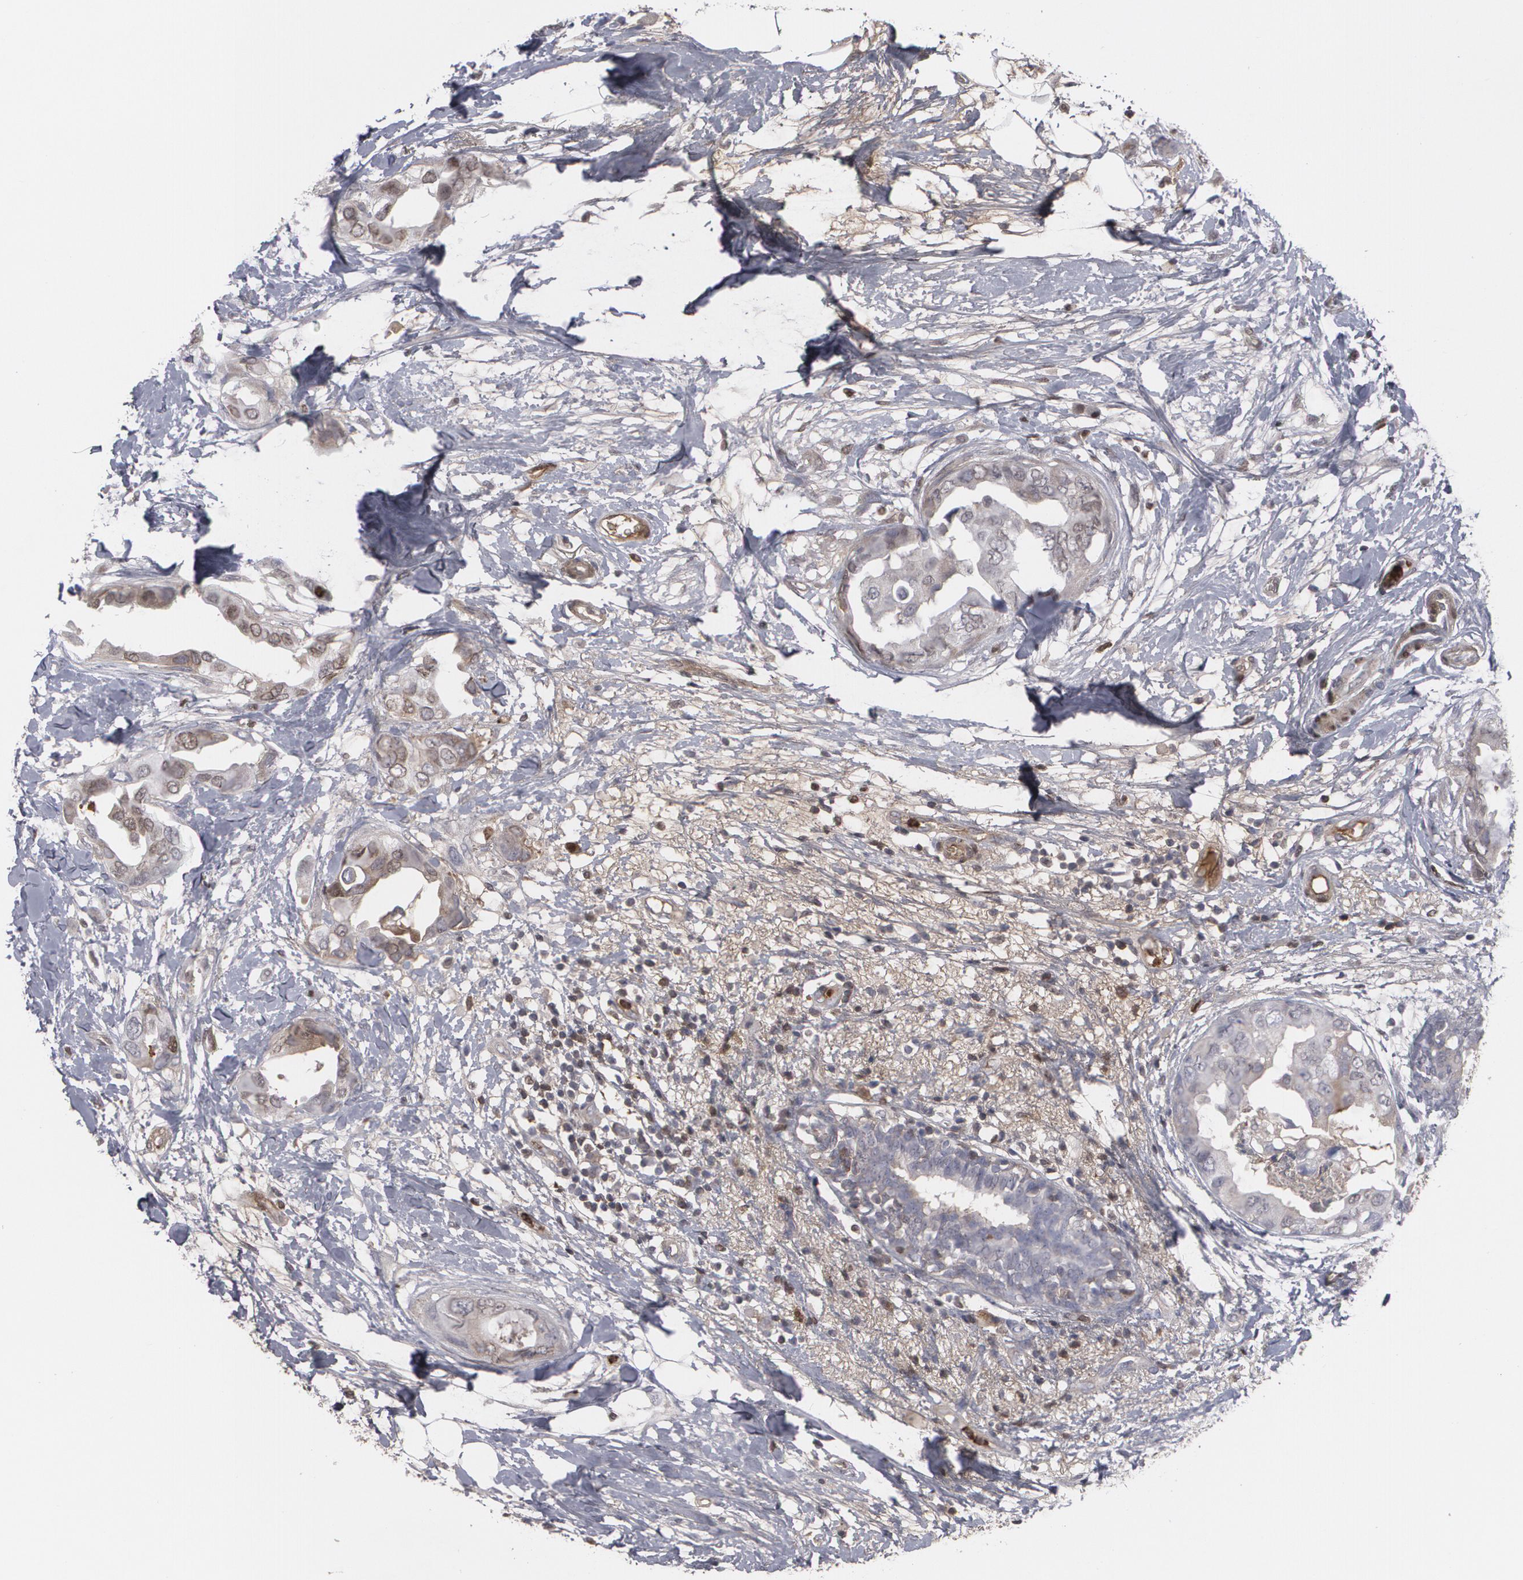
{"staining": {"intensity": "weak", "quantity": "<25%", "location": "cytoplasmic/membranous"}, "tissue": "breast cancer", "cell_type": "Tumor cells", "image_type": "cancer", "snomed": [{"axis": "morphology", "description": "Duct carcinoma"}, {"axis": "topography", "description": "Breast"}], "caption": "Protein analysis of breast infiltrating ductal carcinoma demonstrates no significant expression in tumor cells.", "gene": "LRG1", "patient": {"sex": "female", "age": 40}}